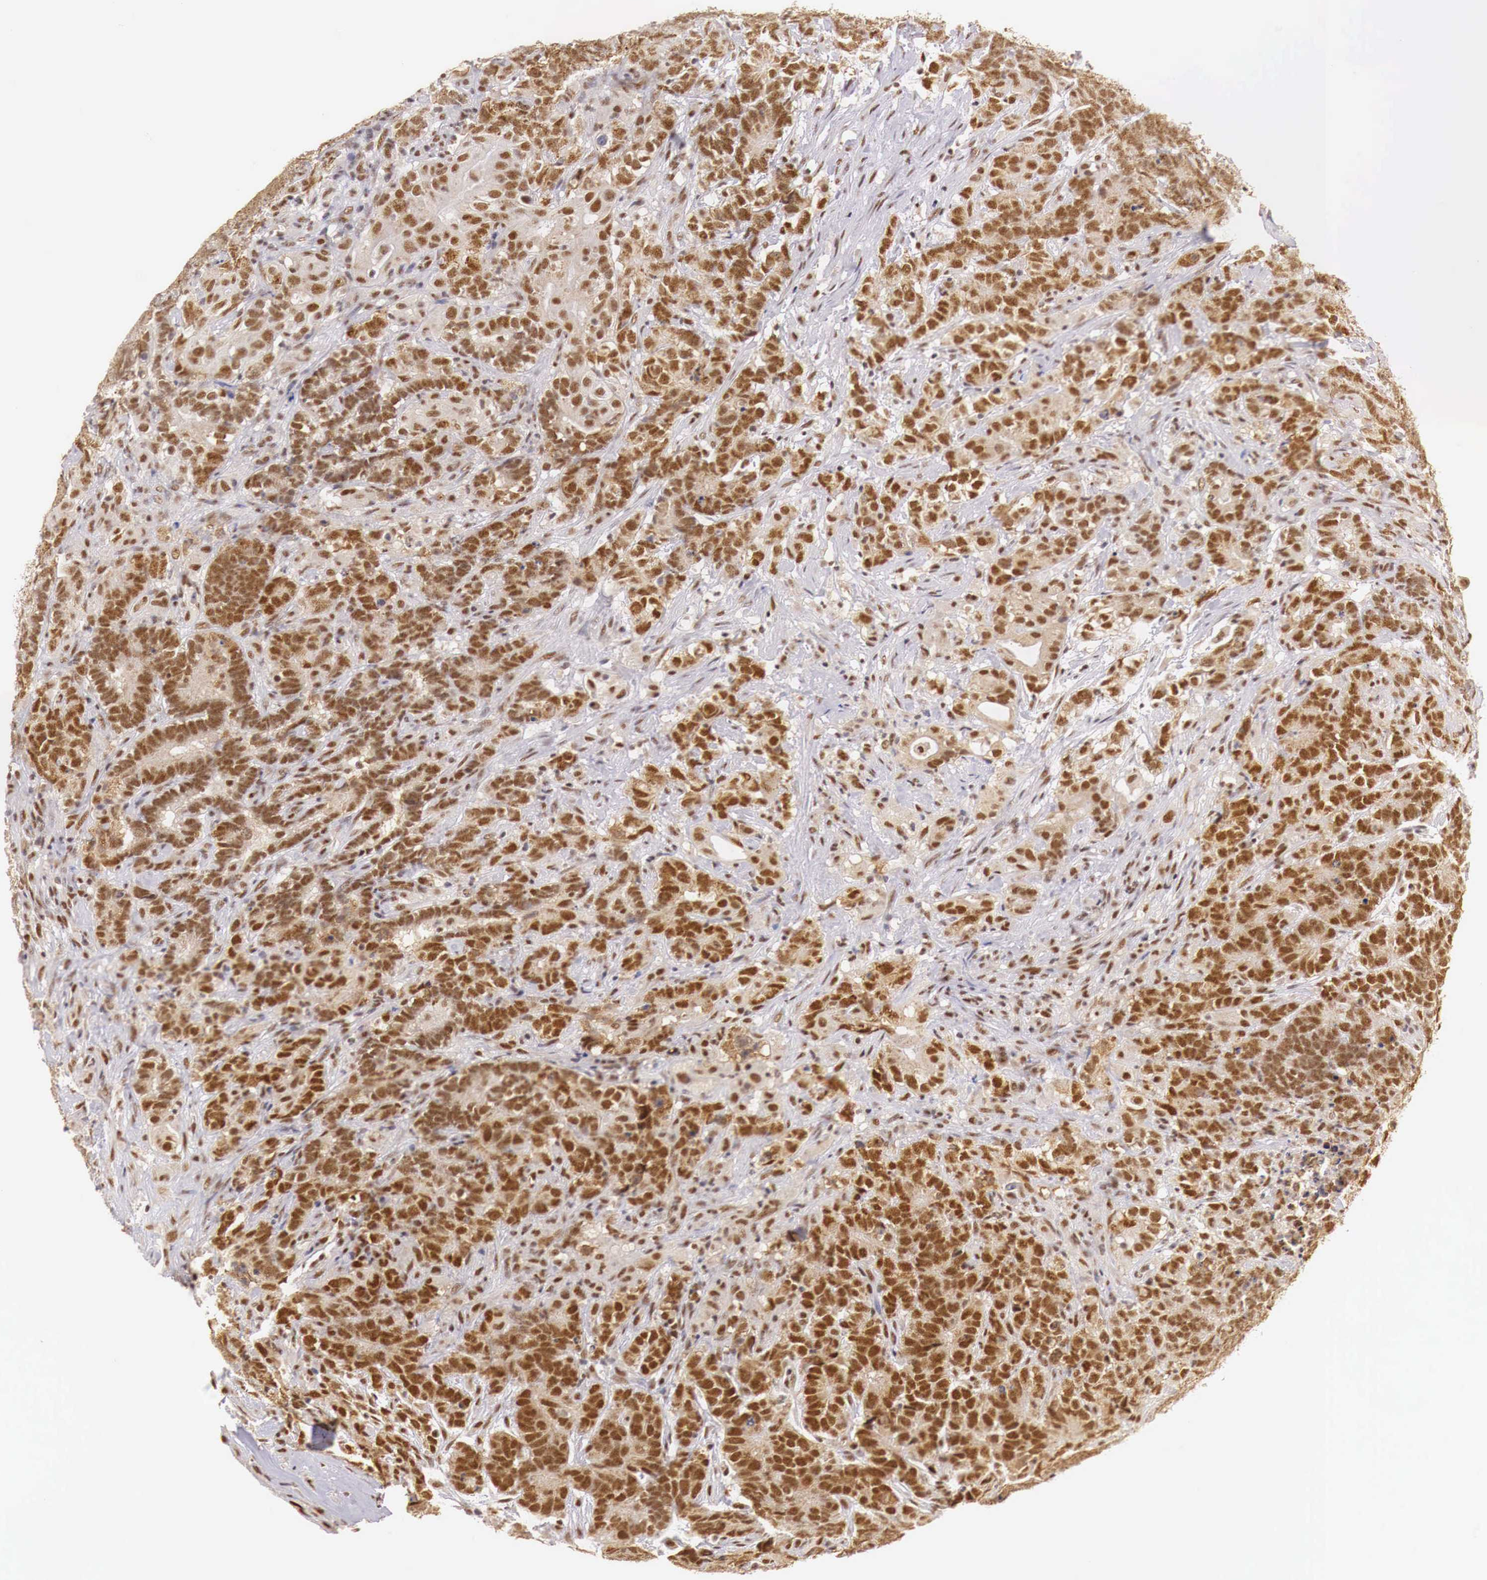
{"staining": {"intensity": "strong", "quantity": ">75%", "location": "cytoplasmic/membranous,nuclear"}, "tissue": "testis cancer", "cell_type": "Tumor cells", "image_type": "cancer", "snomed": [{"axis": "morphology", "description": "Carcinoma, Embryonal, NOS"}, {"axis": "topography", "description": "Testis"}], "caption": "Protein analysis of embryonal carcinoma (testis) tissue displays strong cytoplasmic/membranous and nuclear positivity in about >75% of tumor cells.", "gene": "GPKOW", "patient": {"sex": "male", "age": 26}}